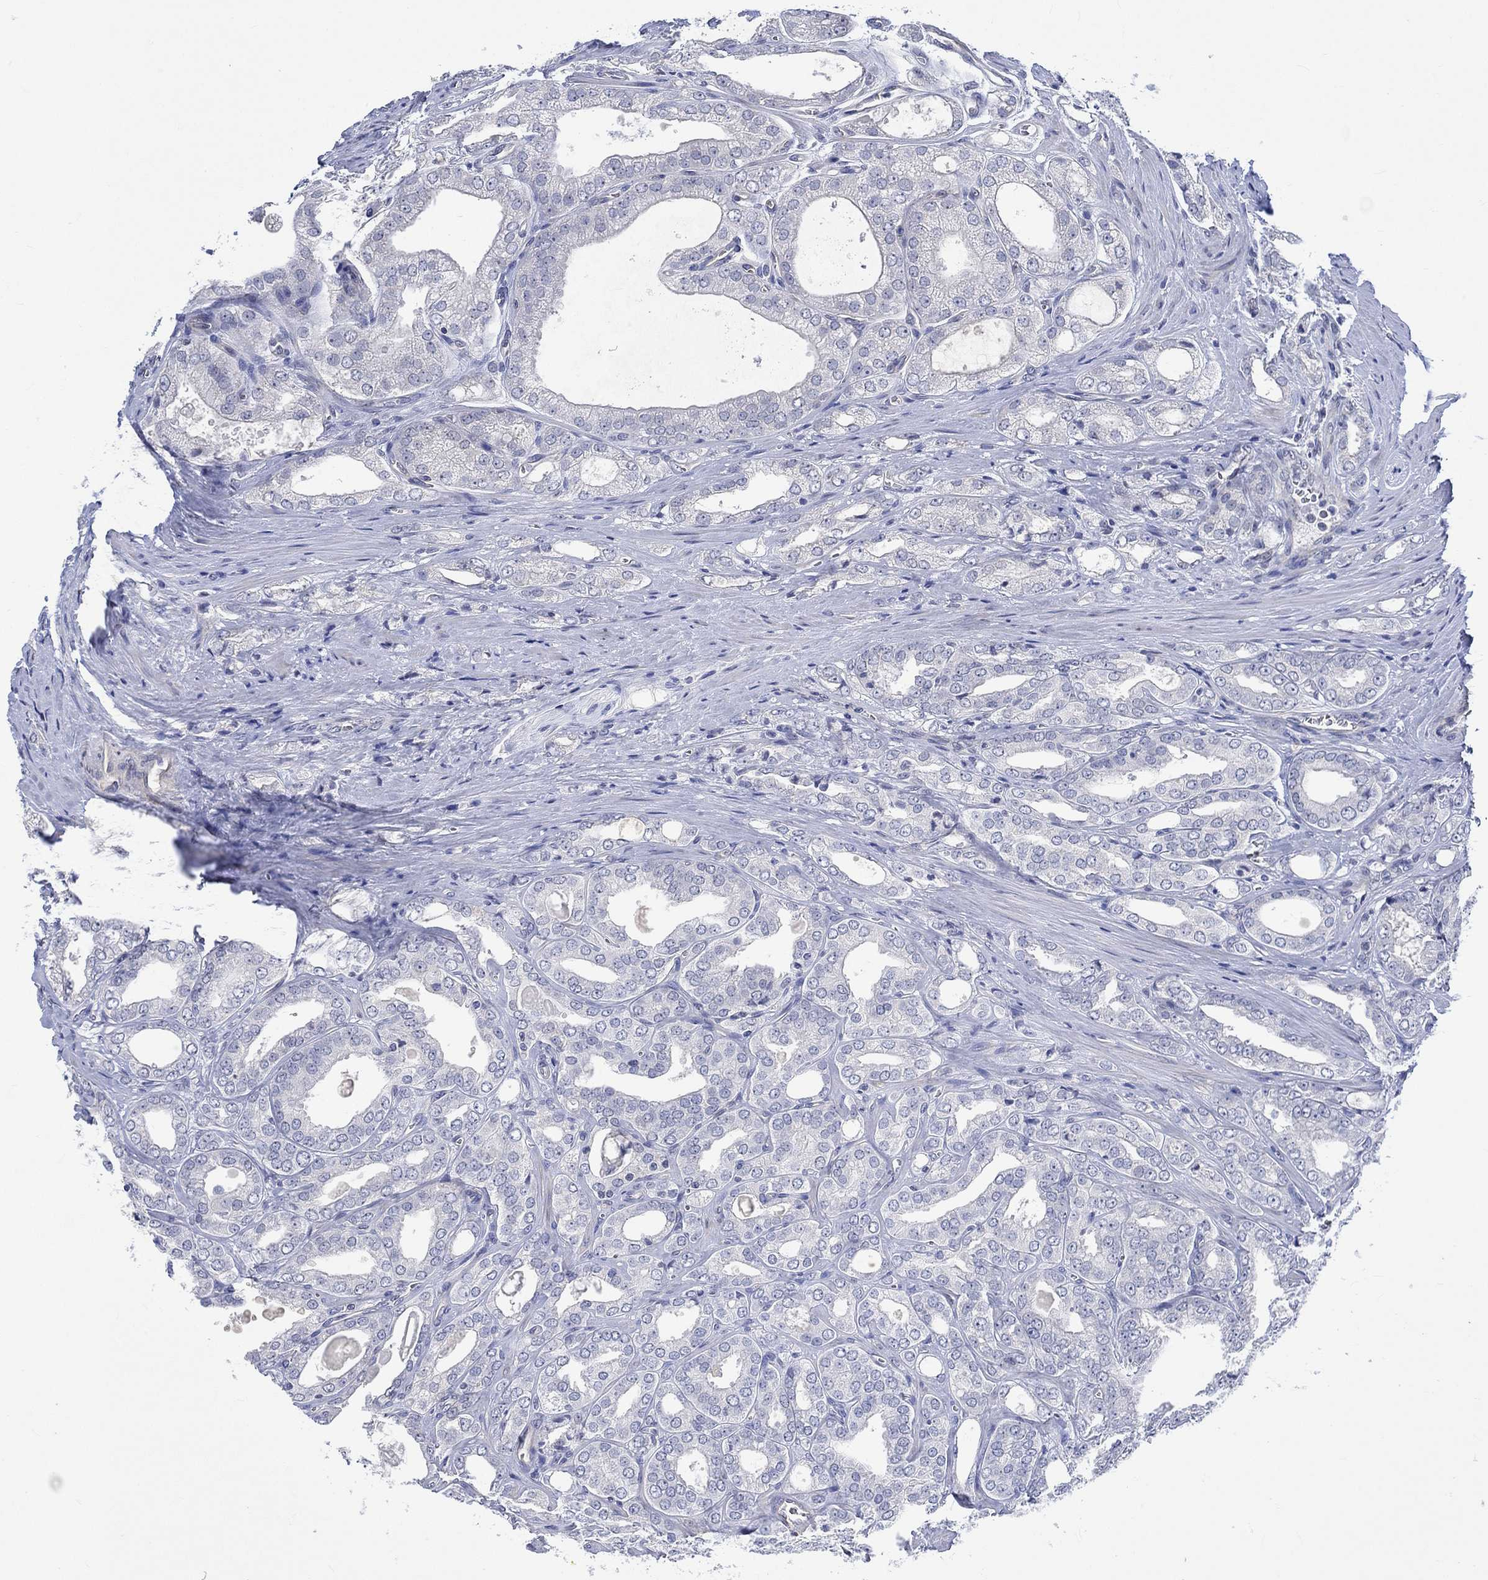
{"staining": {"intensity": "negative", "quantity": "none", "location": "none"}, "tissue": "prostate cancer", "cell_type": "Tumor cells", "image_type": "cancer", "snomed": [{"axis": "morphology", "description": "Adenocarcinoma, NOS"}, {"axis": "morphology", "description": "Adenocarcinoma, High grade"}, {"axis": "topography", "description": "Prostate"}], "caption": "High-grade adenocarcinoma (prostate) was stained to show a protein in brown. There is no significant expression in tumor cells.", "gene": "AGRP", "patient": {"sex": "male", "age": 70}}